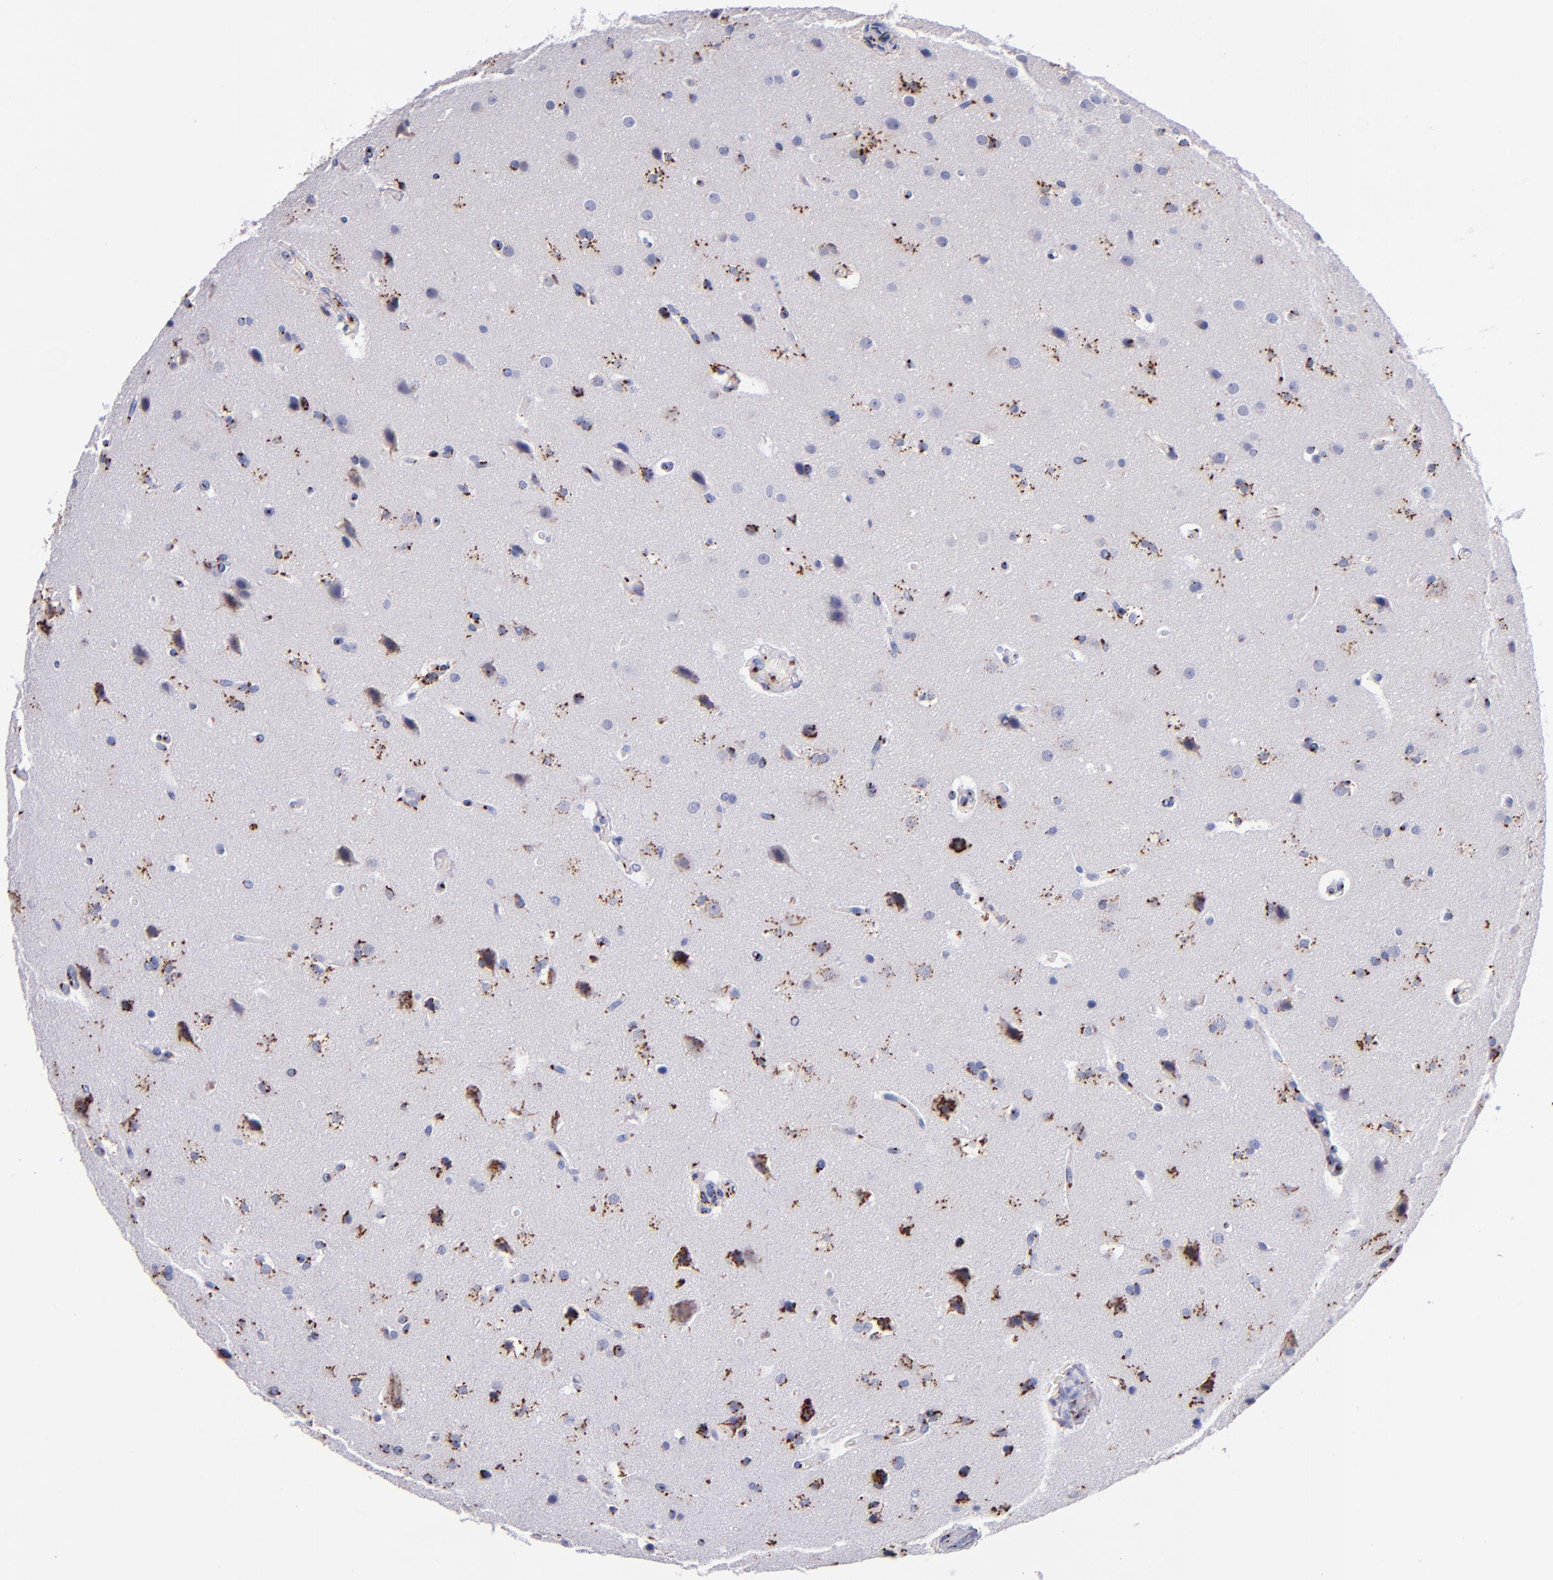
{"staining": {"intensity": "strong", "quantity": ">75%", "location": "cytoplasmic/membranous"}, "tissue": "glioma", "cell_type": "Tumor cells", "image_type": "cancer", "snomed": [{"axis": "morphology", "description": "Glioma, malignant, Low grade"}, {"axis": "topography", "description": "Cerebral cortex"}], "caption": "Brown immunohistochemical staining in glioma shows strong cytoplasmic/membranous staining in approximately >75% of tumor cells. (DAB IHC with brightfield microscopy, high magnification).", "gene": "GOLIM4", "patient": {"sex": "female", "age": 47}}